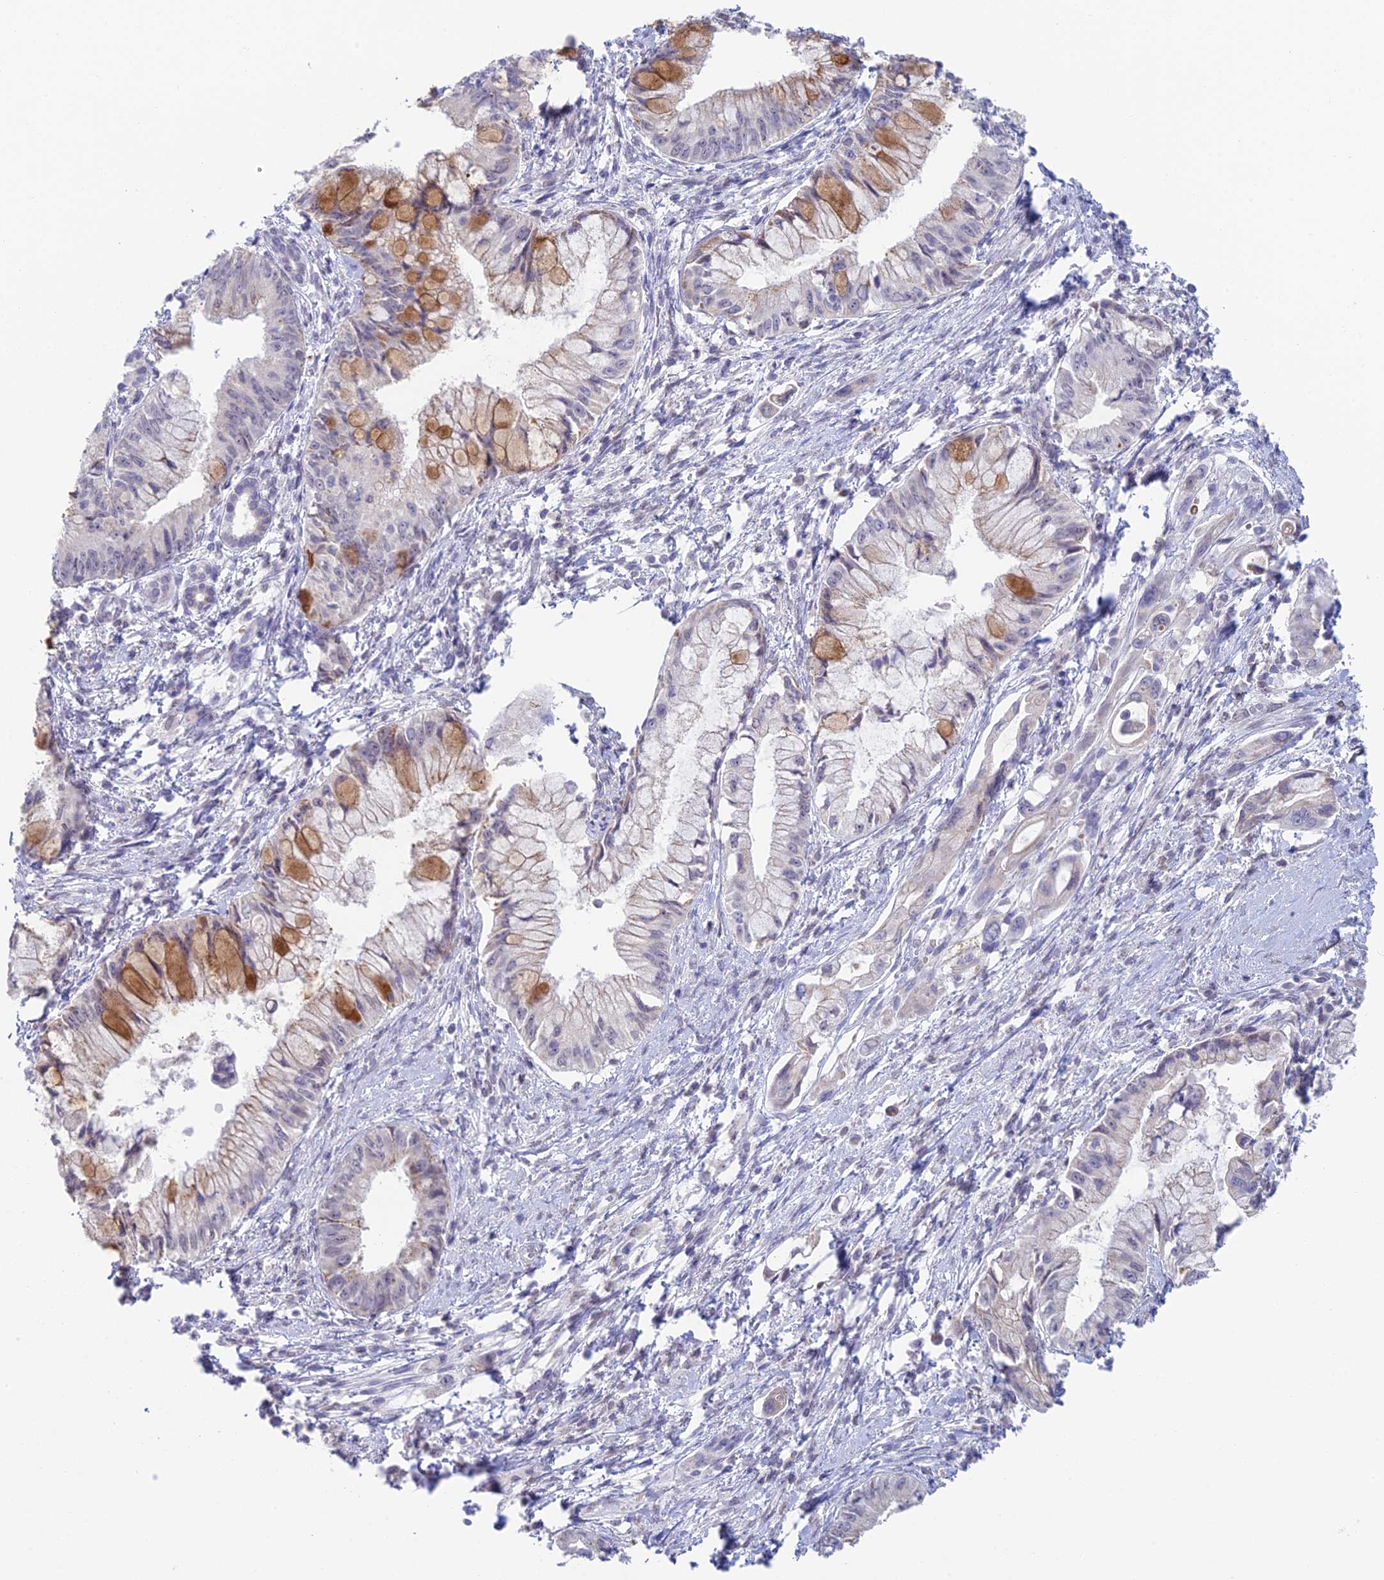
{"staining": {"intensity": "moderate", "quantity": "25%-75%", "location": "cytoplasmic/membranous"}, "tissue": "pancreatic cancer", "cell_type": "Tumor cells", "image_type": "cancer", "snomed": [{"axis": "morphology", "description": "Adenocarcinoma, NOS"}, {"axis": "topography", "description": "Pancreas"}], "caption": "Pancreatic cancer tissue exhibits moderate cytoplasmic/membranous staining in about 25%-75% of tumor cells, visualized by immunohistochemistry. (Stains: DAB in brown, nuclei in blue, Microscopy: brightfield microscopy at high magnification).", "gene": "REXO5", "patient": {"sex": "male", "age": 48}}